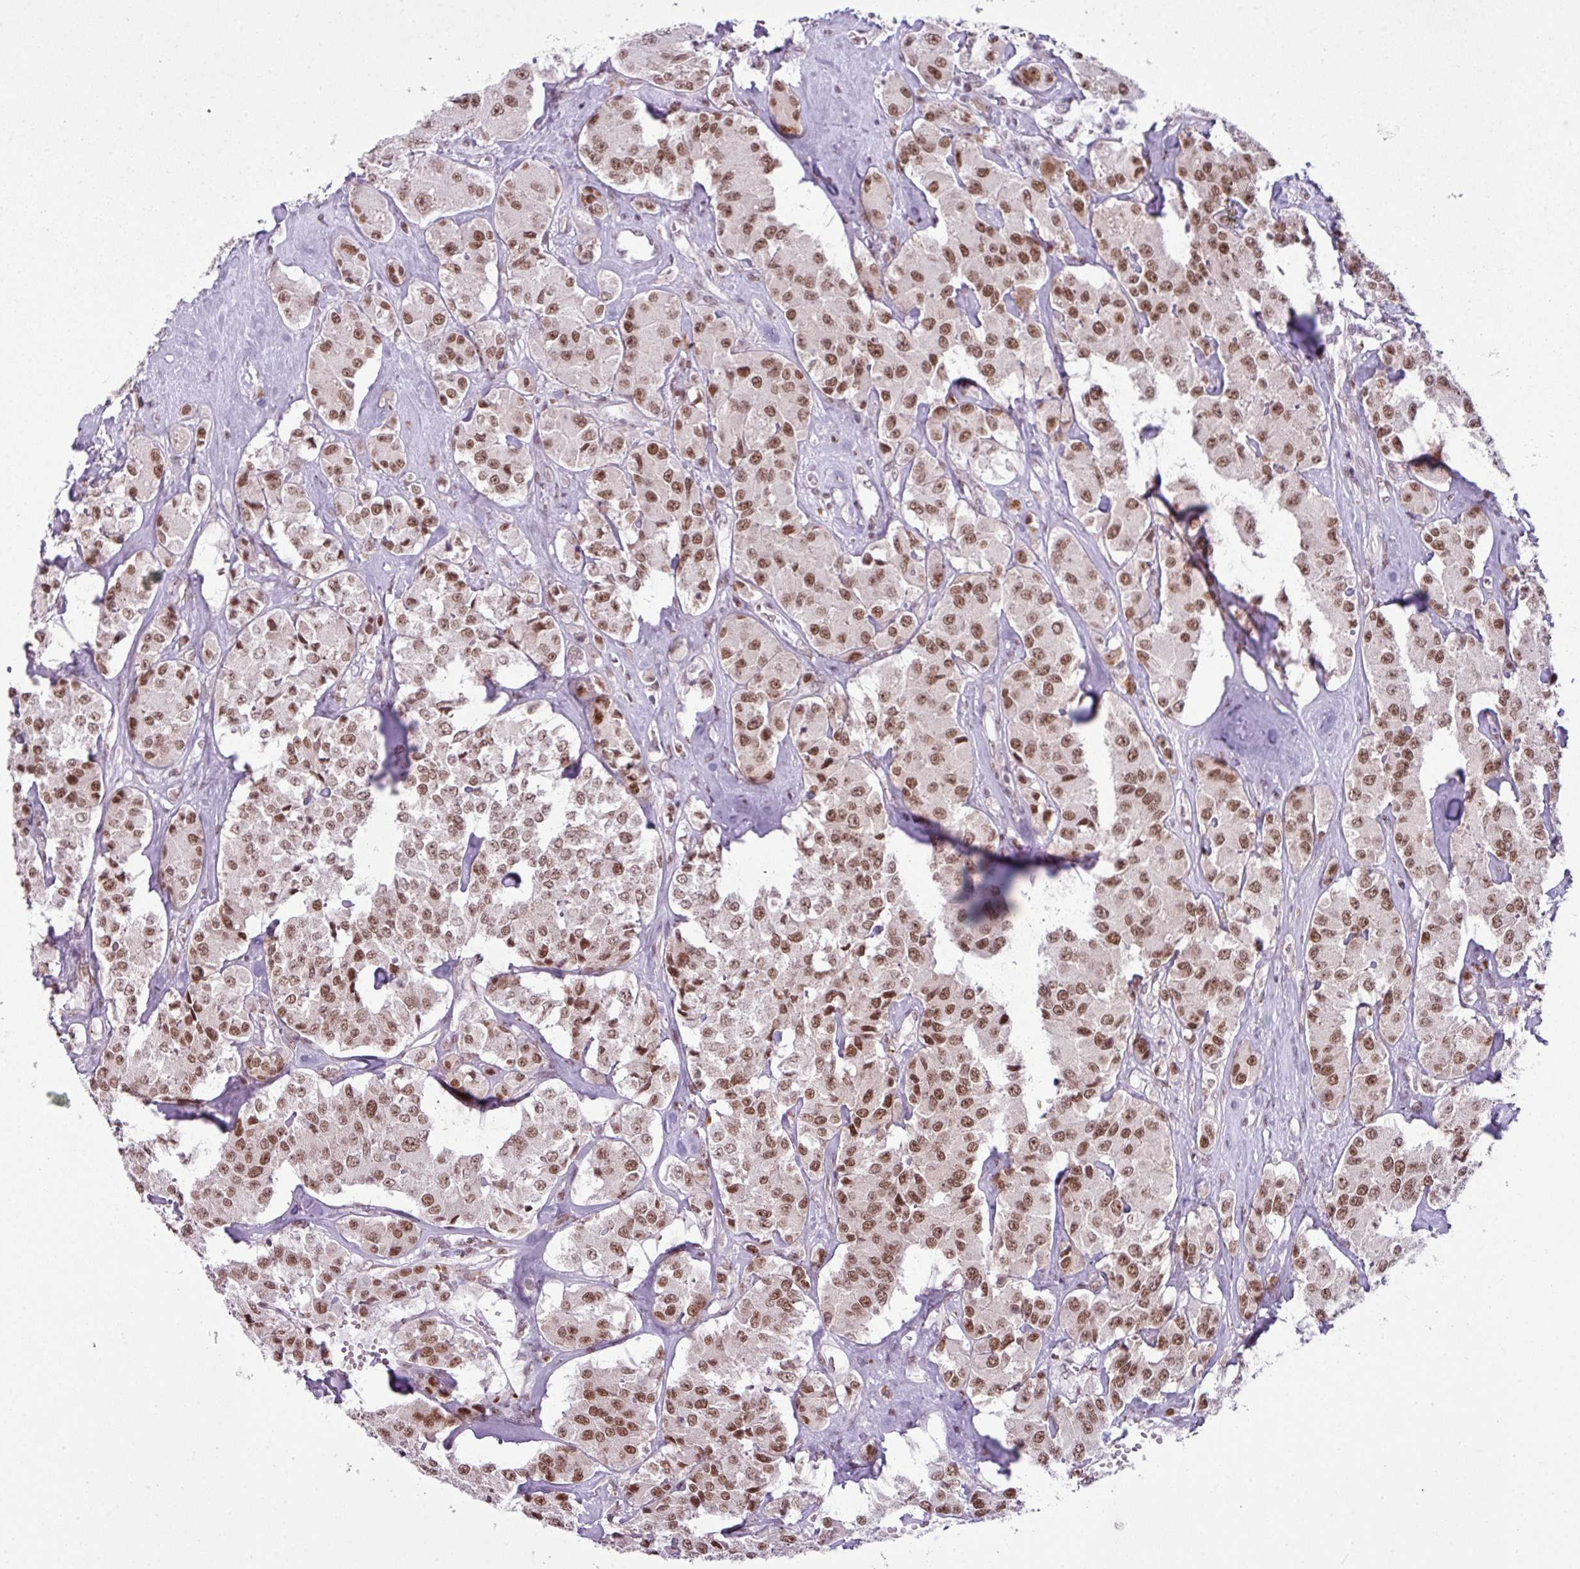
{"staining": {"intensity": "moderate", "quantity": ">75%", "location": "nuclear"}, "tissue": "carcinoid", "cell_type": "Tumor cells", "image_type": "cancer", "snomed": [{"axis": "morphology", "description": "Carcinoid, malignant, NOS"}, {"axis": "topography", "description": "Pancreas"}], "caption": "Protein analysis of carcinoid tissue displays moderate nuclear staining in about >75% of tumor cells.", "gene": "ARL6IP4", "patient": {"sex": "male", "age": 41}}